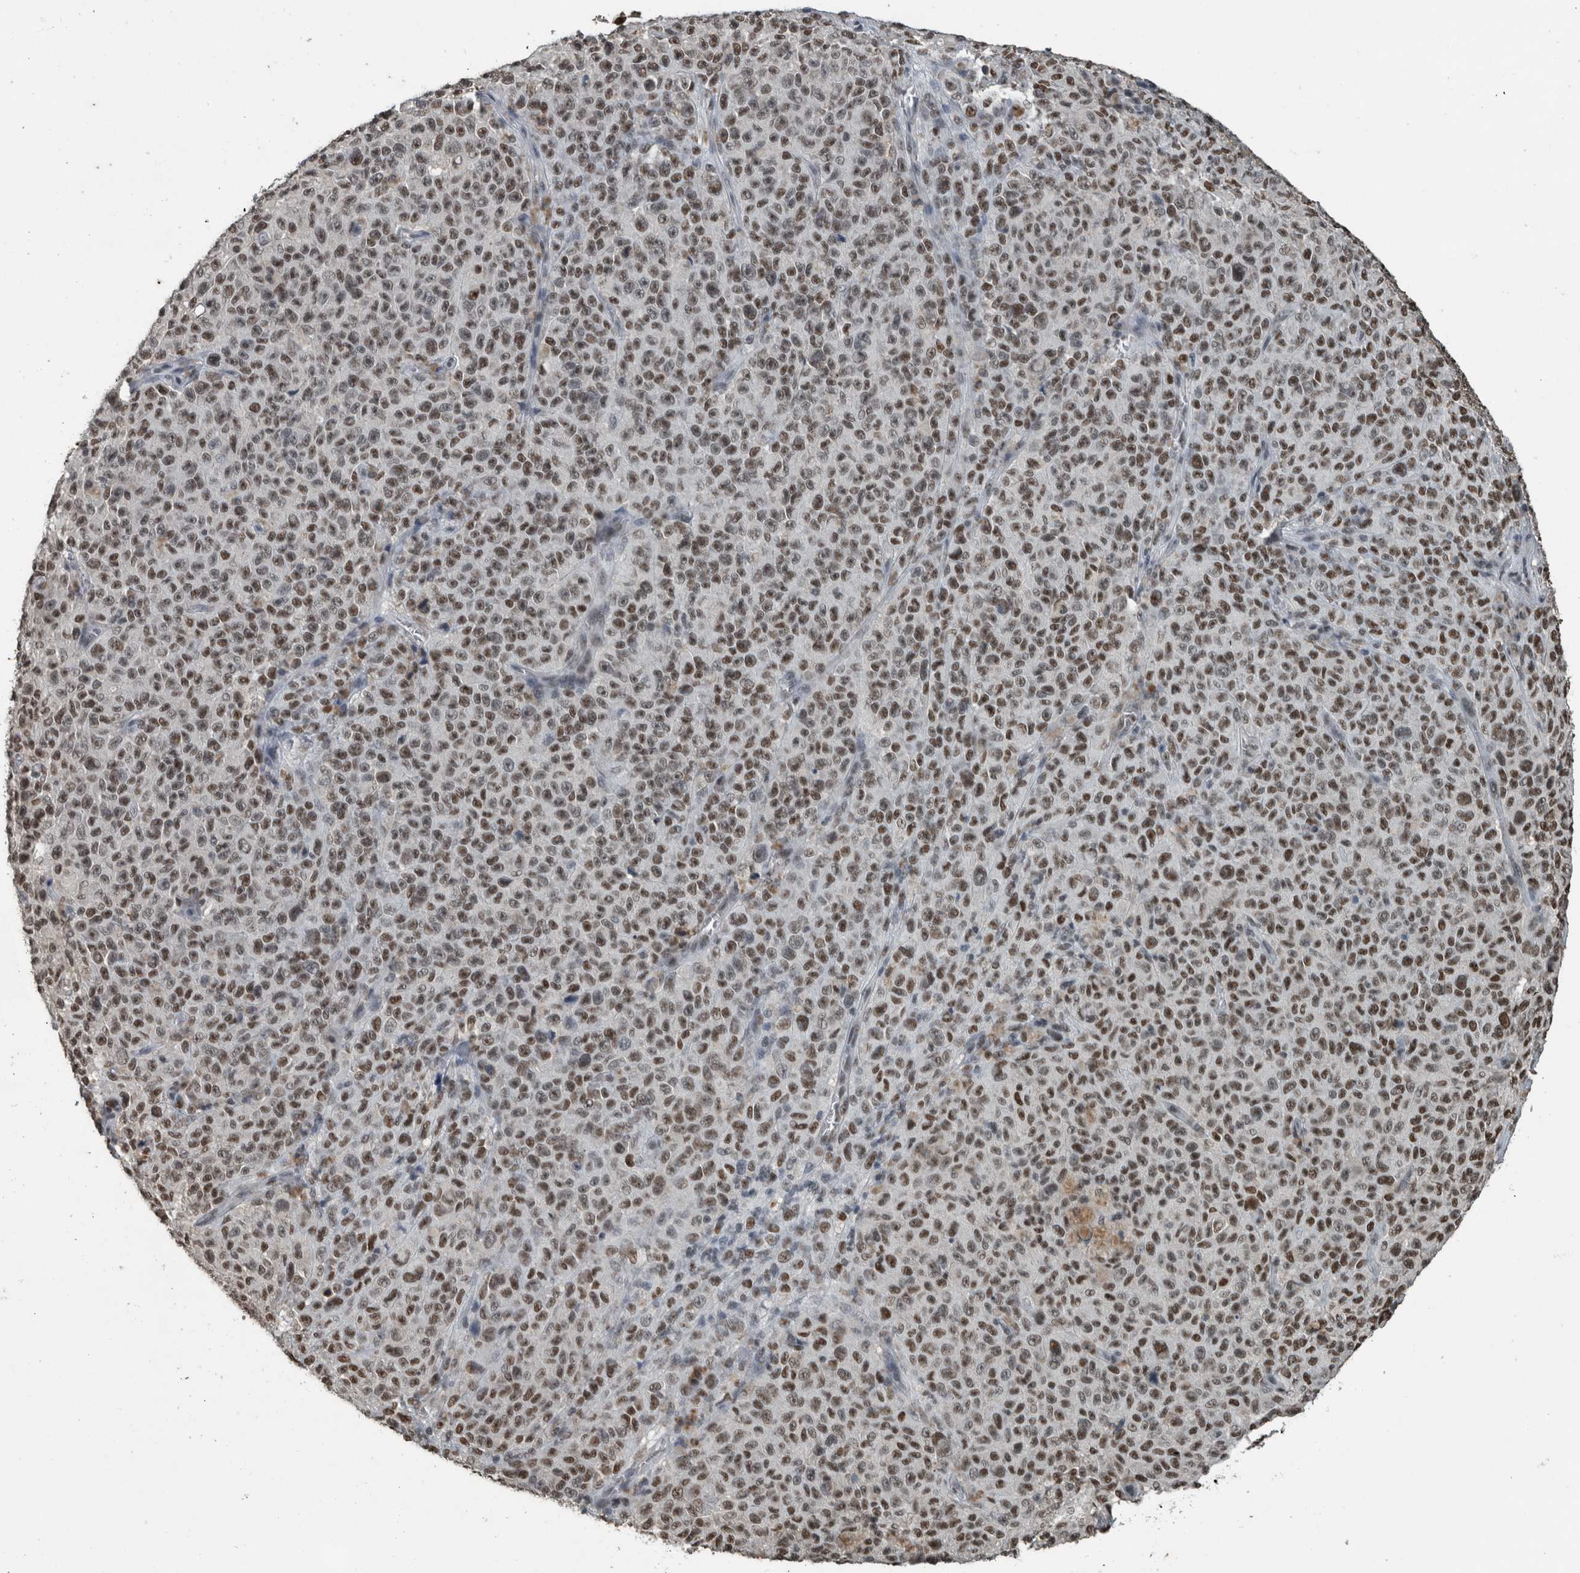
{"staining": {"intensity": "moderate", "quantity": ">75%", "location": "nuclear"}, "tissue": "melanoma", "cell_type": "Tumor cells", "image_type": "cancer", "snomed": [{"axis": "morphology", "description": "Malignant melanoma, NOS"}, {"axis": "topography", "description": "Skin"}], "caption": "Immunohistochemical staining of melanoma reveals moderate nuclear protein positivity in approximately >75% of tumor cells.", "gene": "ZNF24", "patient": {"sex": "female", "age": 82}}